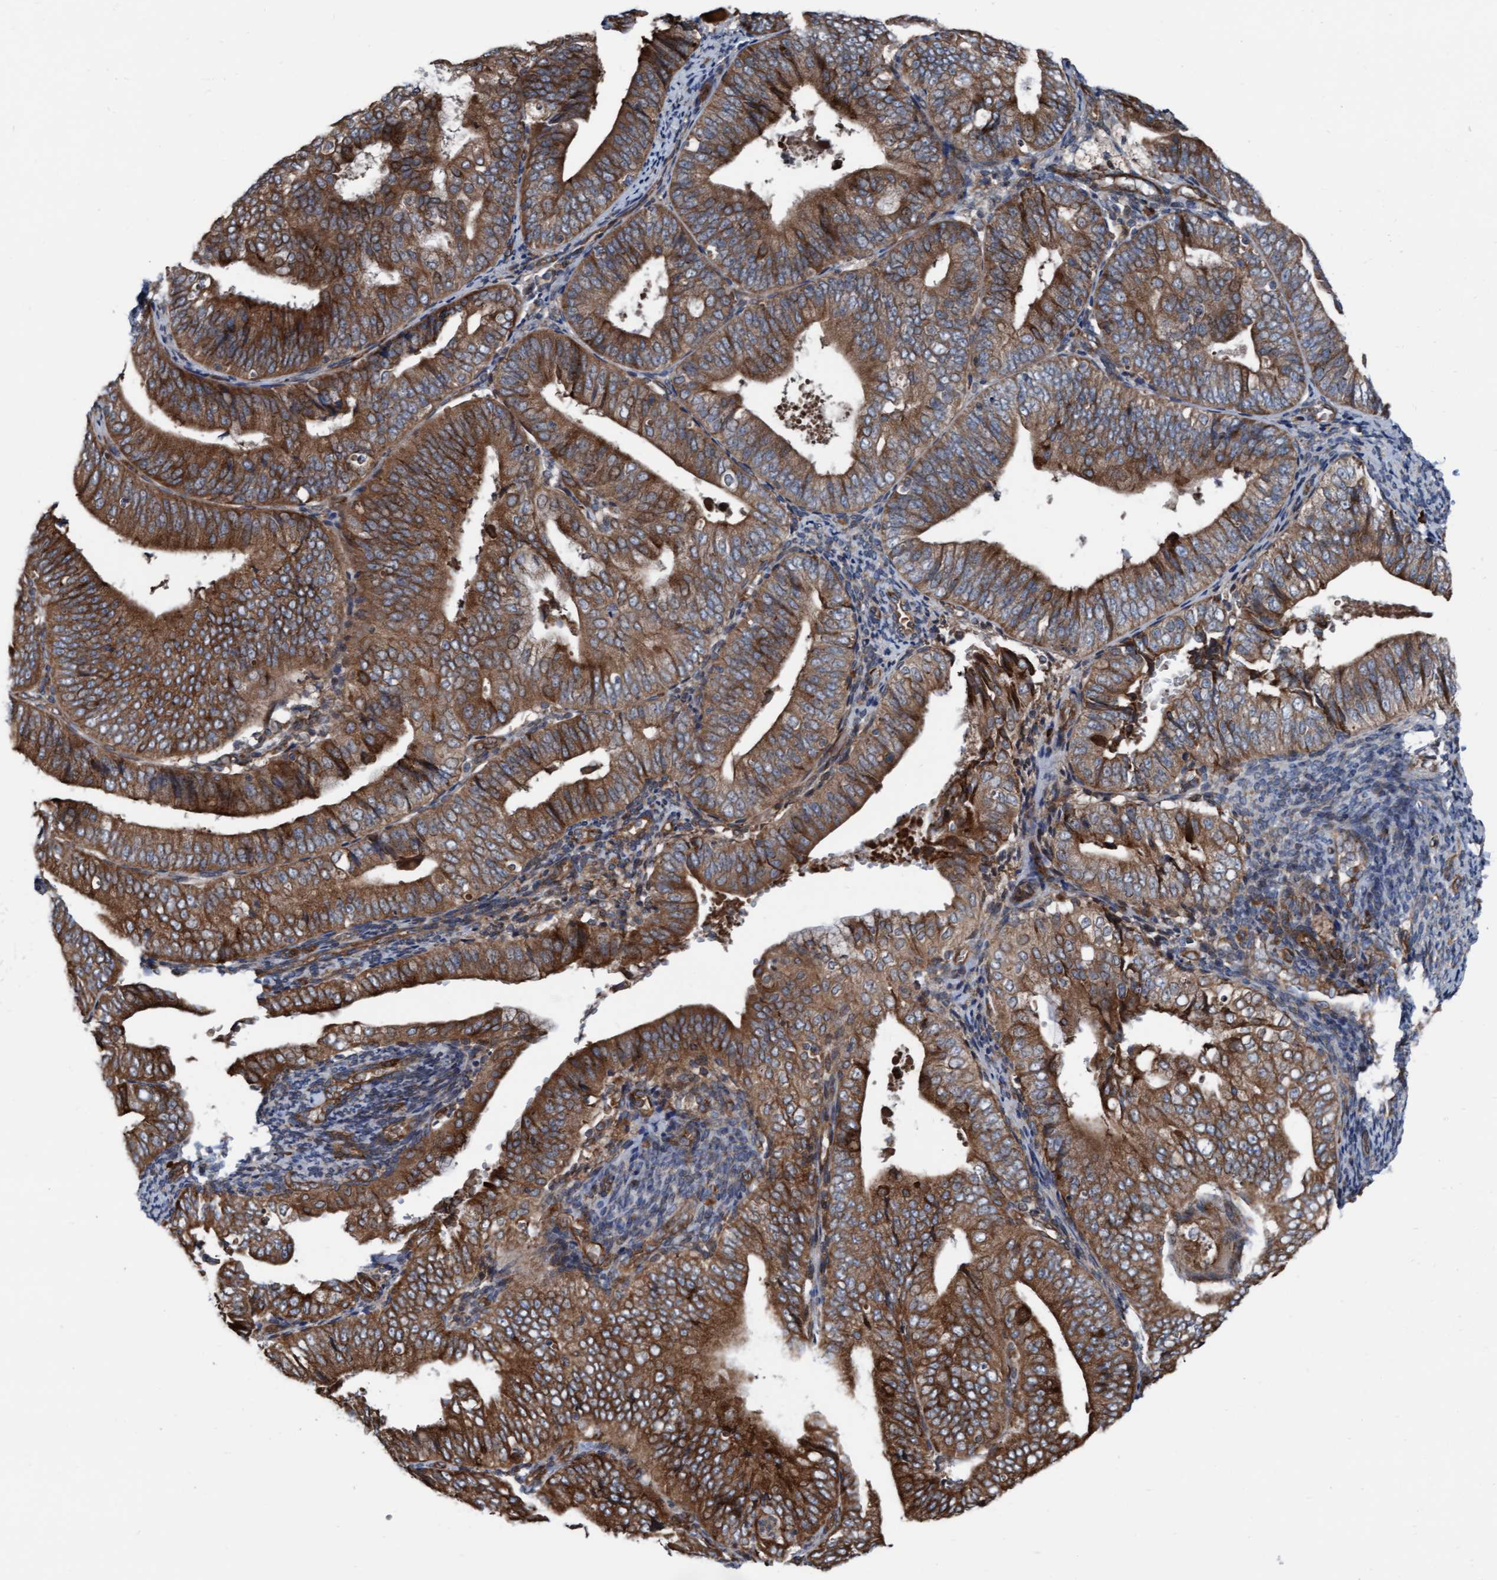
{"staining": {"intensity": "strong", "quantity": ">75%", "location": "cytoplasmic/membranous"}, "tissue": "endometrial cancer", "cell_type": "Tumor cells", "image_type": "cancer", "snomed": [{"axis": "morphology", "description": "Adenocarcinoma, NOS"}, {"axis": "topography", "description": "Endometrium"}], "caption": "IHC of endometrial adenocarcinoma demonstrates high levels of strong cytoplasmic/membranous positivity in approximately >75% of tumor cells.", "gene": "RAP1GAP2", "patient": {"sex": "female", "age": 63}}